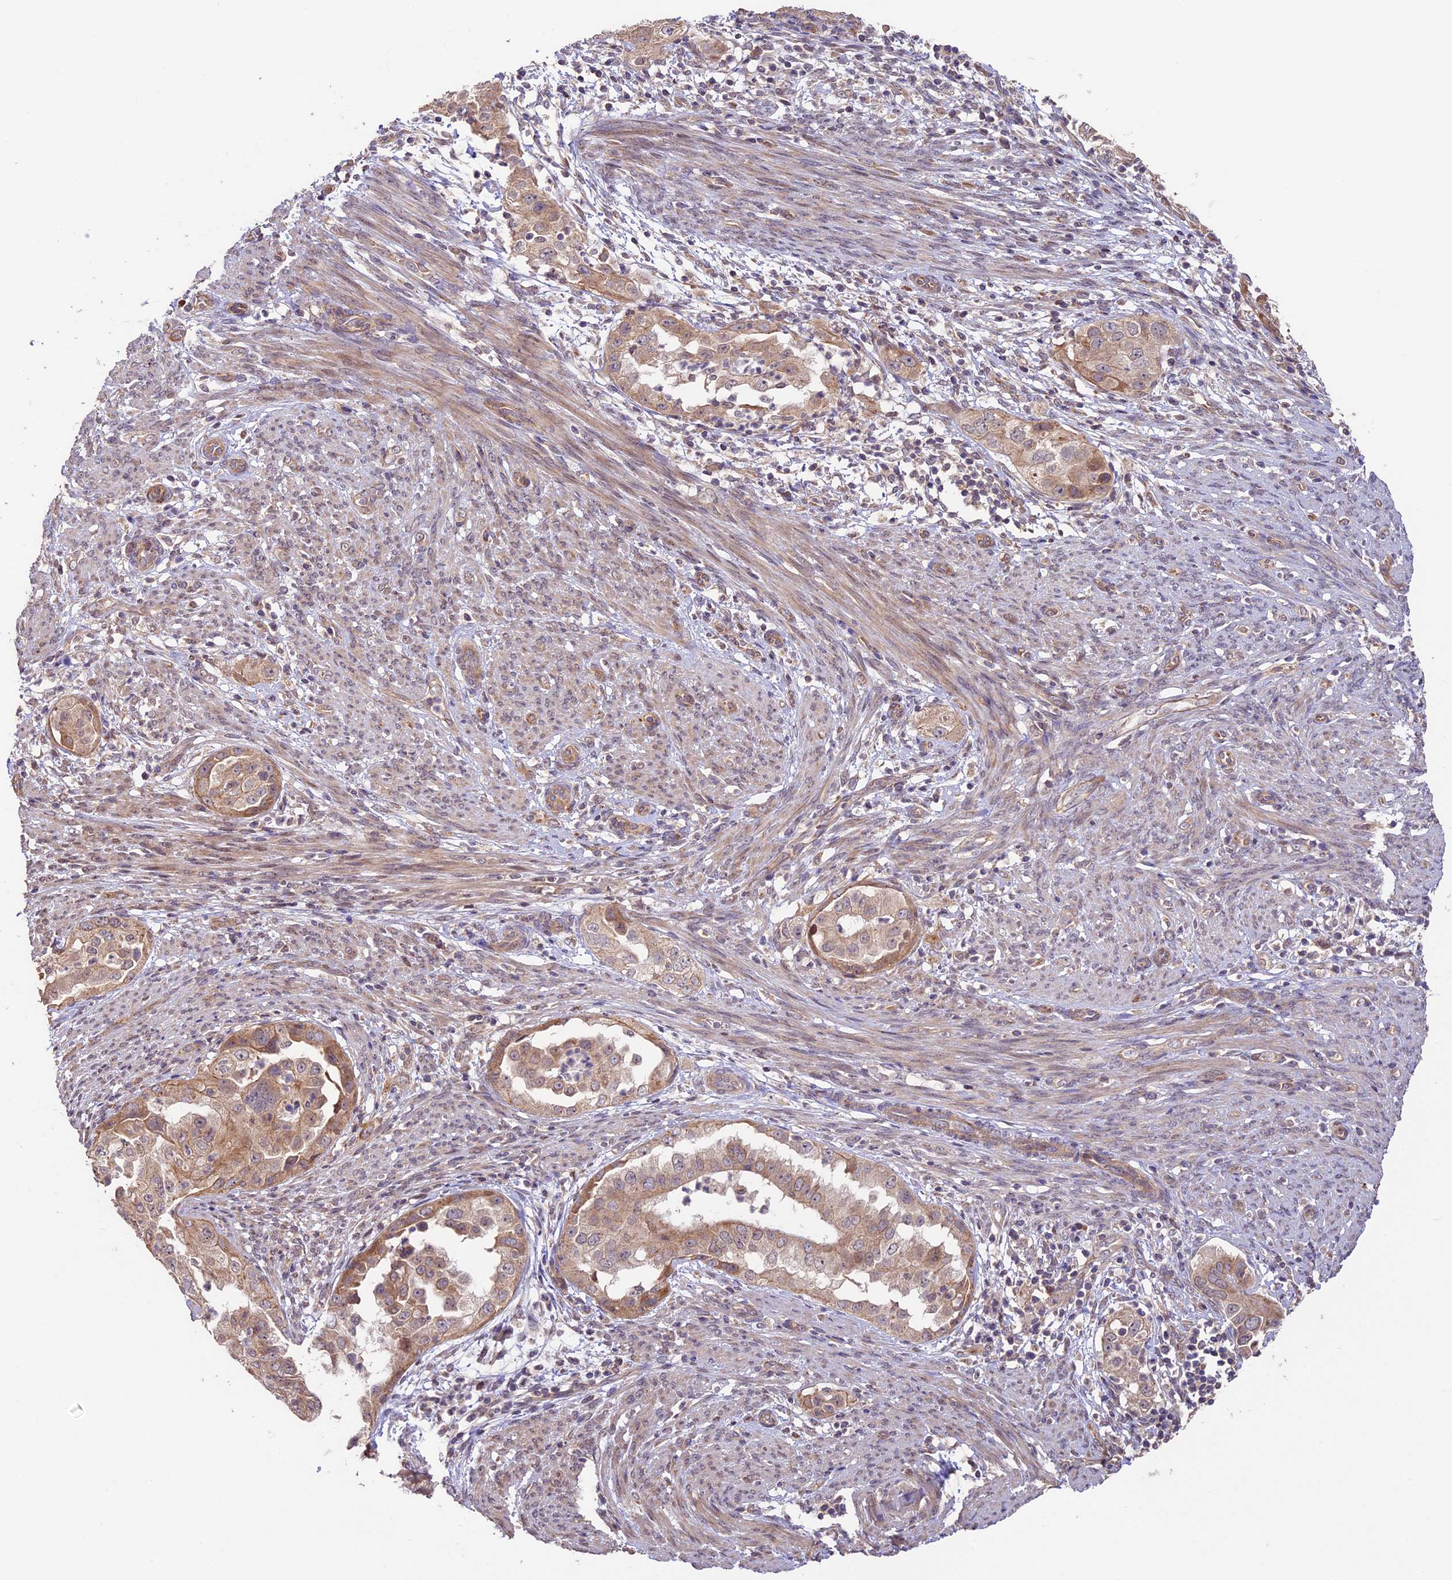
{"staining": {"intensity": "moderate", "quantity": ">75%", "location": "cytoplasmic/membranous"}, "tissue": "endometrial cancer", "cell_type": "Tumor cells", "image_type": "cancer", "snomed": [{"axis": "morphology", "description": "Adenocarcinoma, NOS"}, {"axis": "topography", "description": "Endometrium"}], "caption": "Brown immunohistochemical staining in human endometrial cancer (adenocarcinoma) exhibits moderate cytoplasmic/membranous staining in about >75% of tumor cells. (Stains: DAB in brown, nuclei in blue, Microscopy: brightfield microscopy at high magnification).", "gene": "BCAS4", "patient": {"sex": "female", "age": 85}}